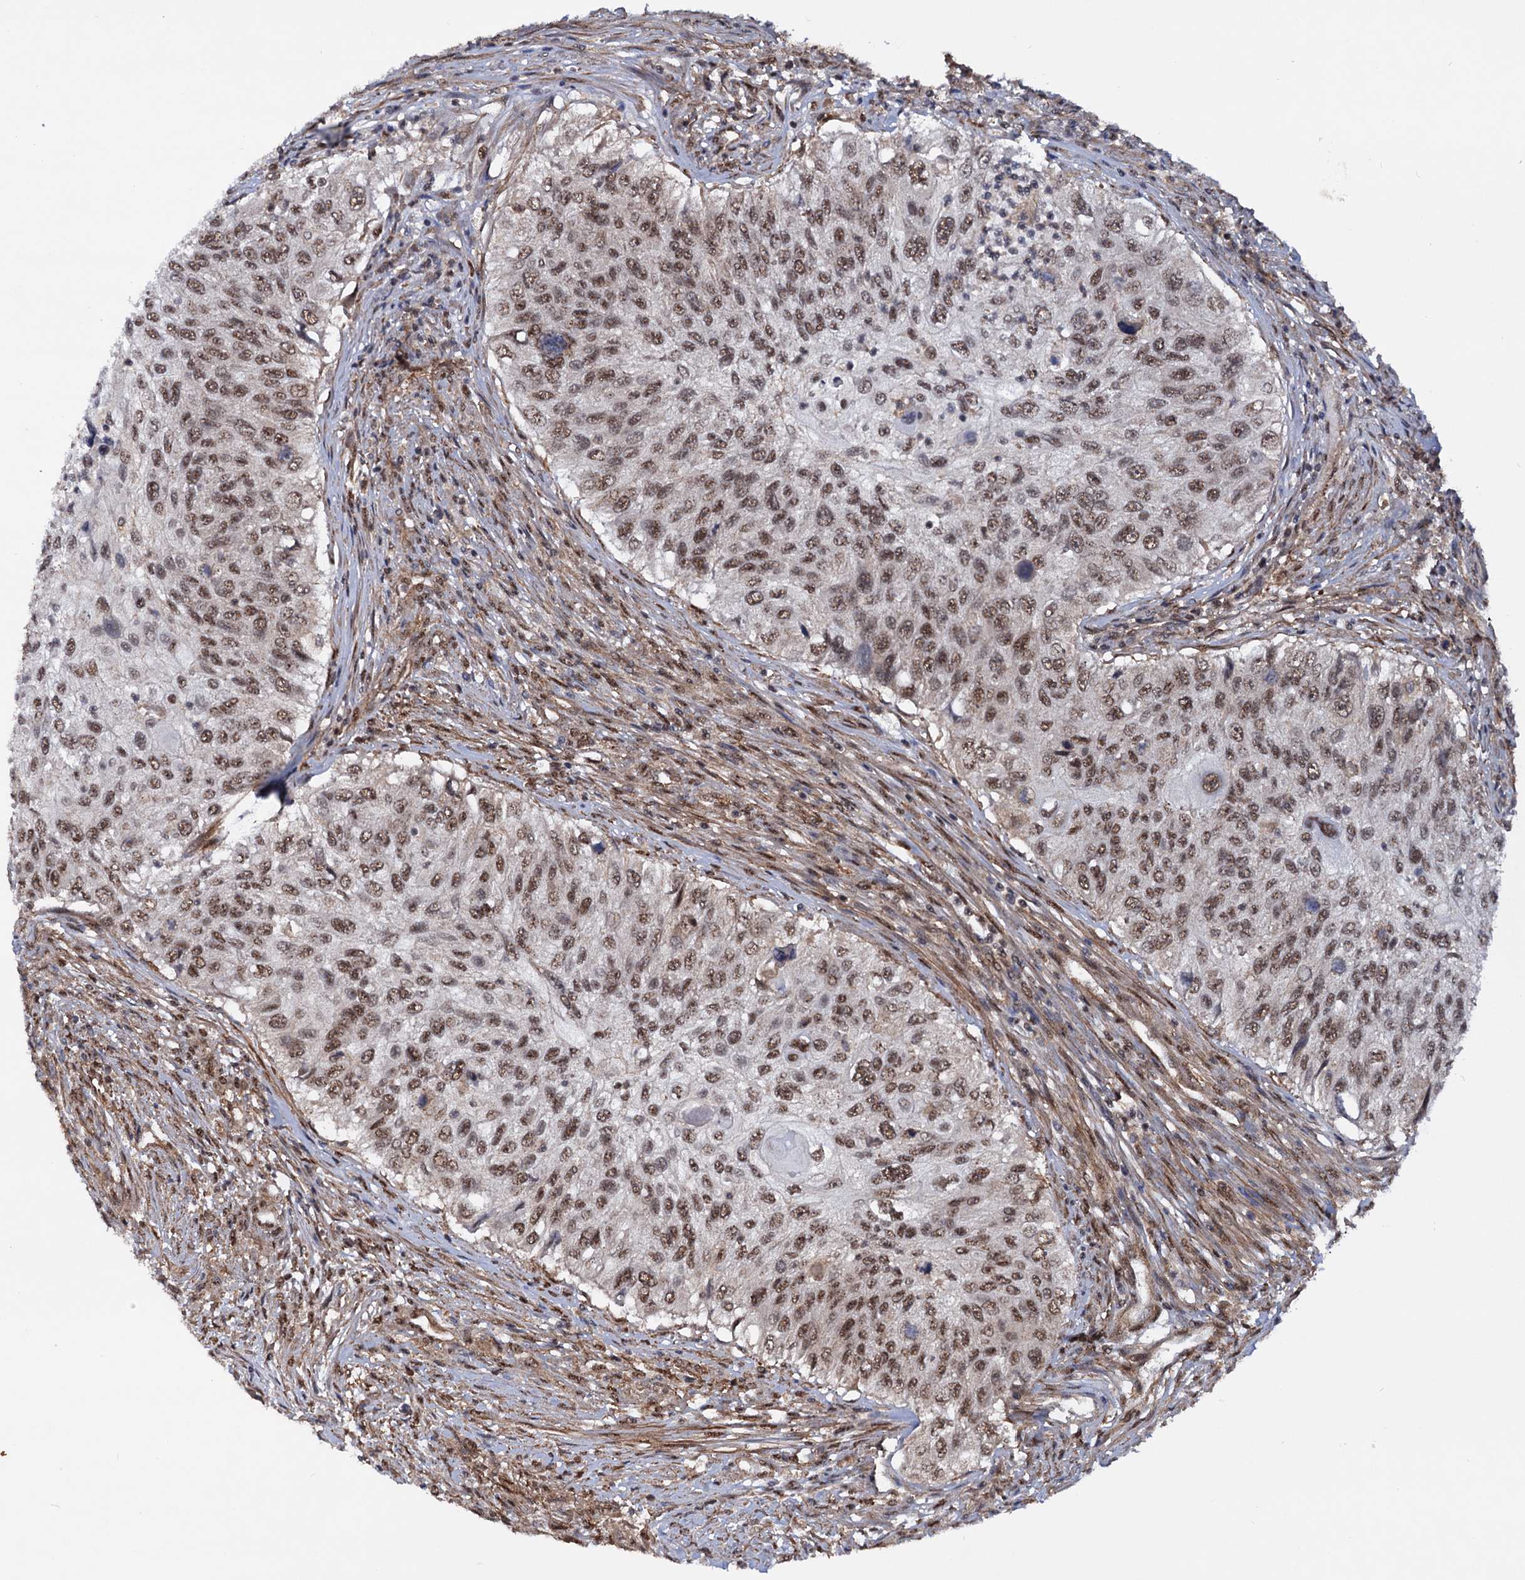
{"staining": {"intensity": "moderate", "quantity": ">75%", "location": "nuclear"}, "tissue": "urothelial cancer", "cell_type": "Tumor cells", "image_type": "cancer", "snomed": [{"axis": "morphology", "description": "Urothelial carcinoma, High grade"}, {"axis": "topography", "description": "Urinary bladder"}], "caption": "Immunohistochemistry (IHC) of human urothelial cancer shows medium levels of moderate nuclear staining in about >75% of tumor cells.", "gene": "TBC1D12", "patient": {"sex": "female", "age": 60}}